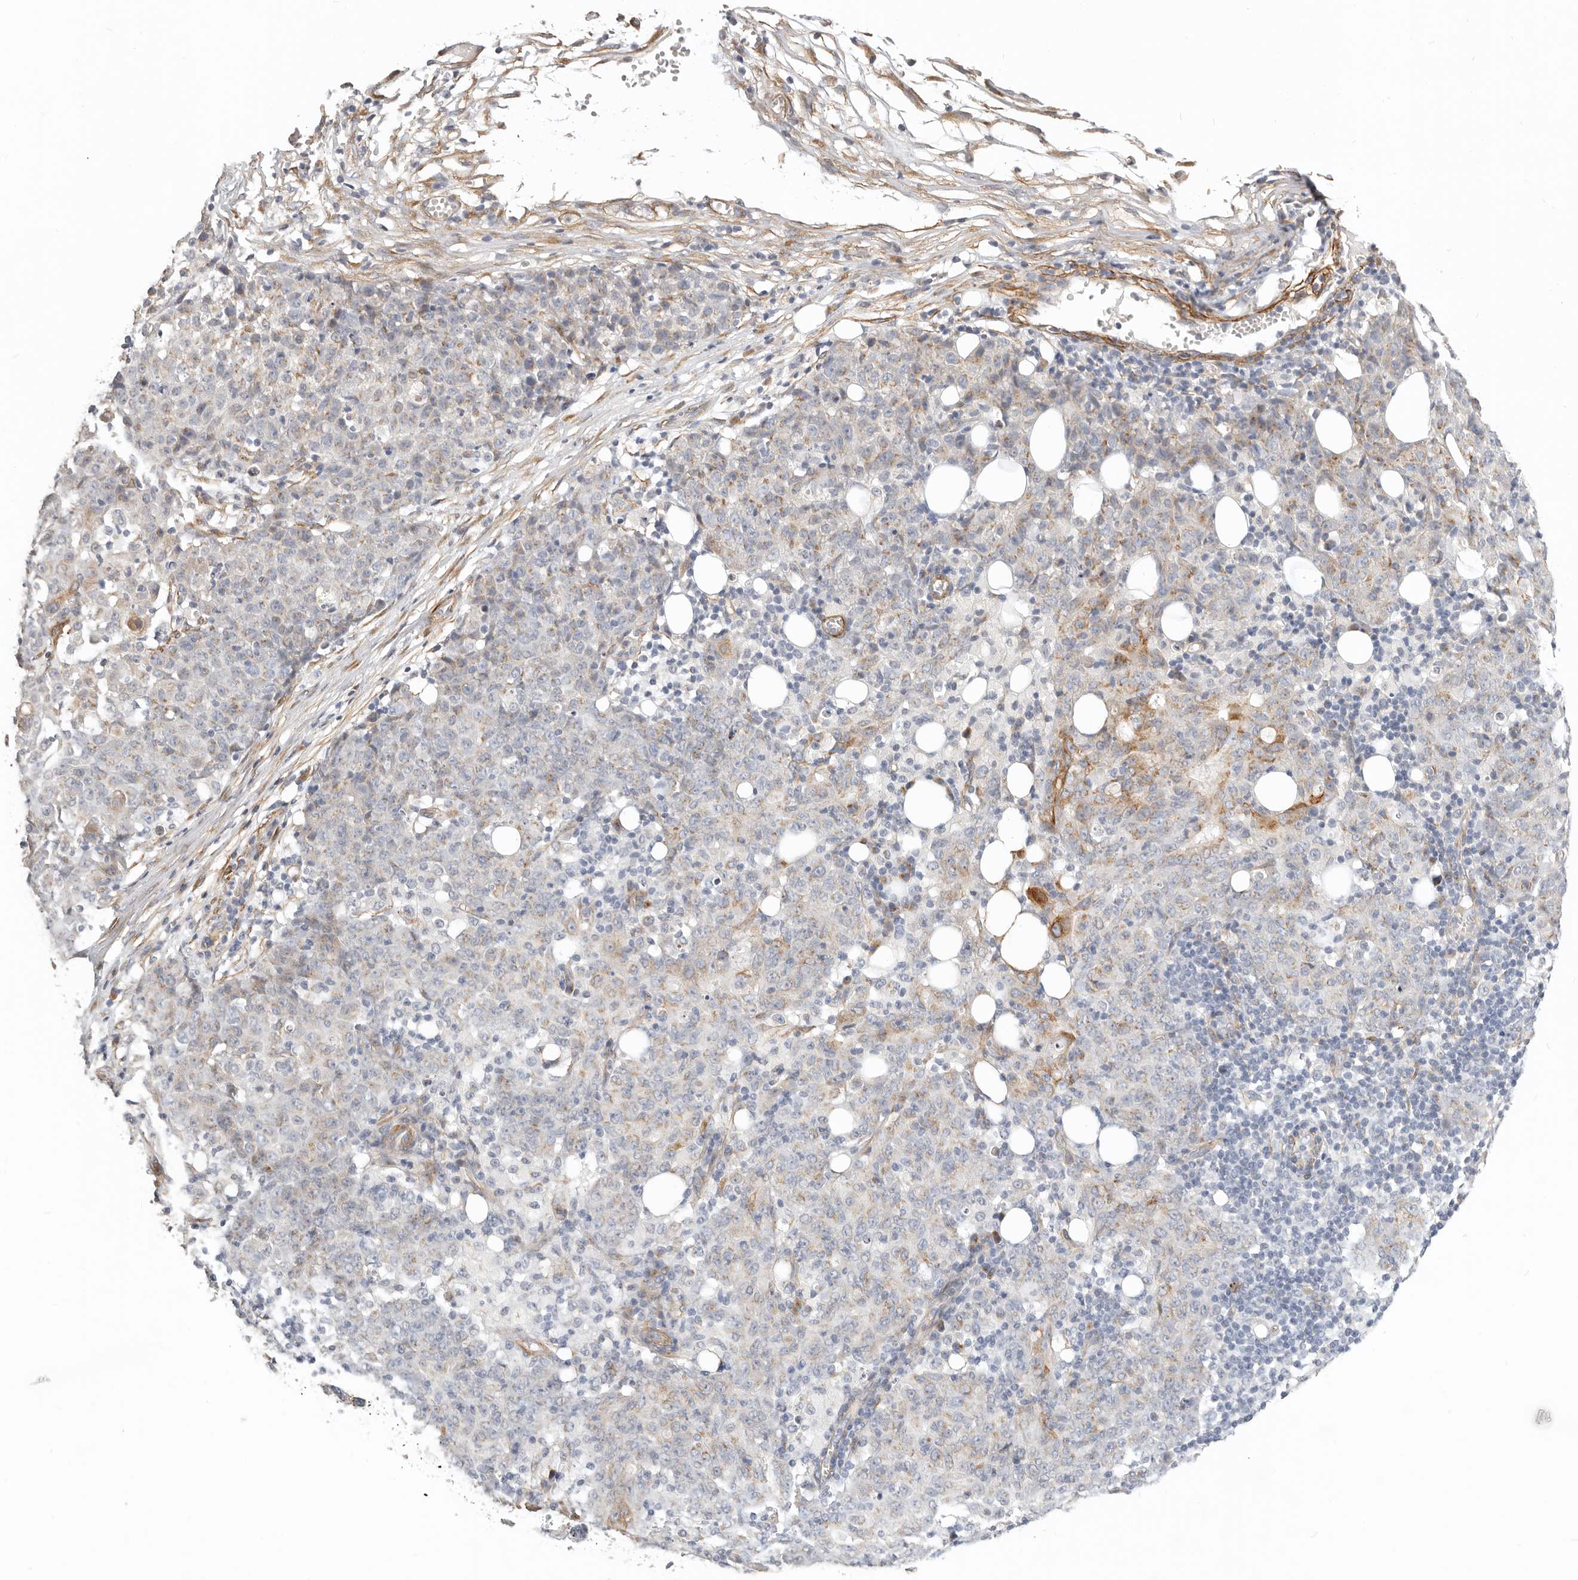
{"staining": {"intensity": "weak", "quantity": "<25%", "location": "cytoplasmic/membranous"}, "tissue": "ovarian cancer", "cell_type": "Tumor cells", "image_type": "cancer", "snomed": [{"axis": "morphology", "description": "Carcinoma, endometroid"}, {"axis": "topography", "description": "Ovary"}], "caption": "Tumor cells show no significant protein positivity in ovarian cancer.", "gene": "RABAC1", "patient": {"sex": "female", "age": 42}}